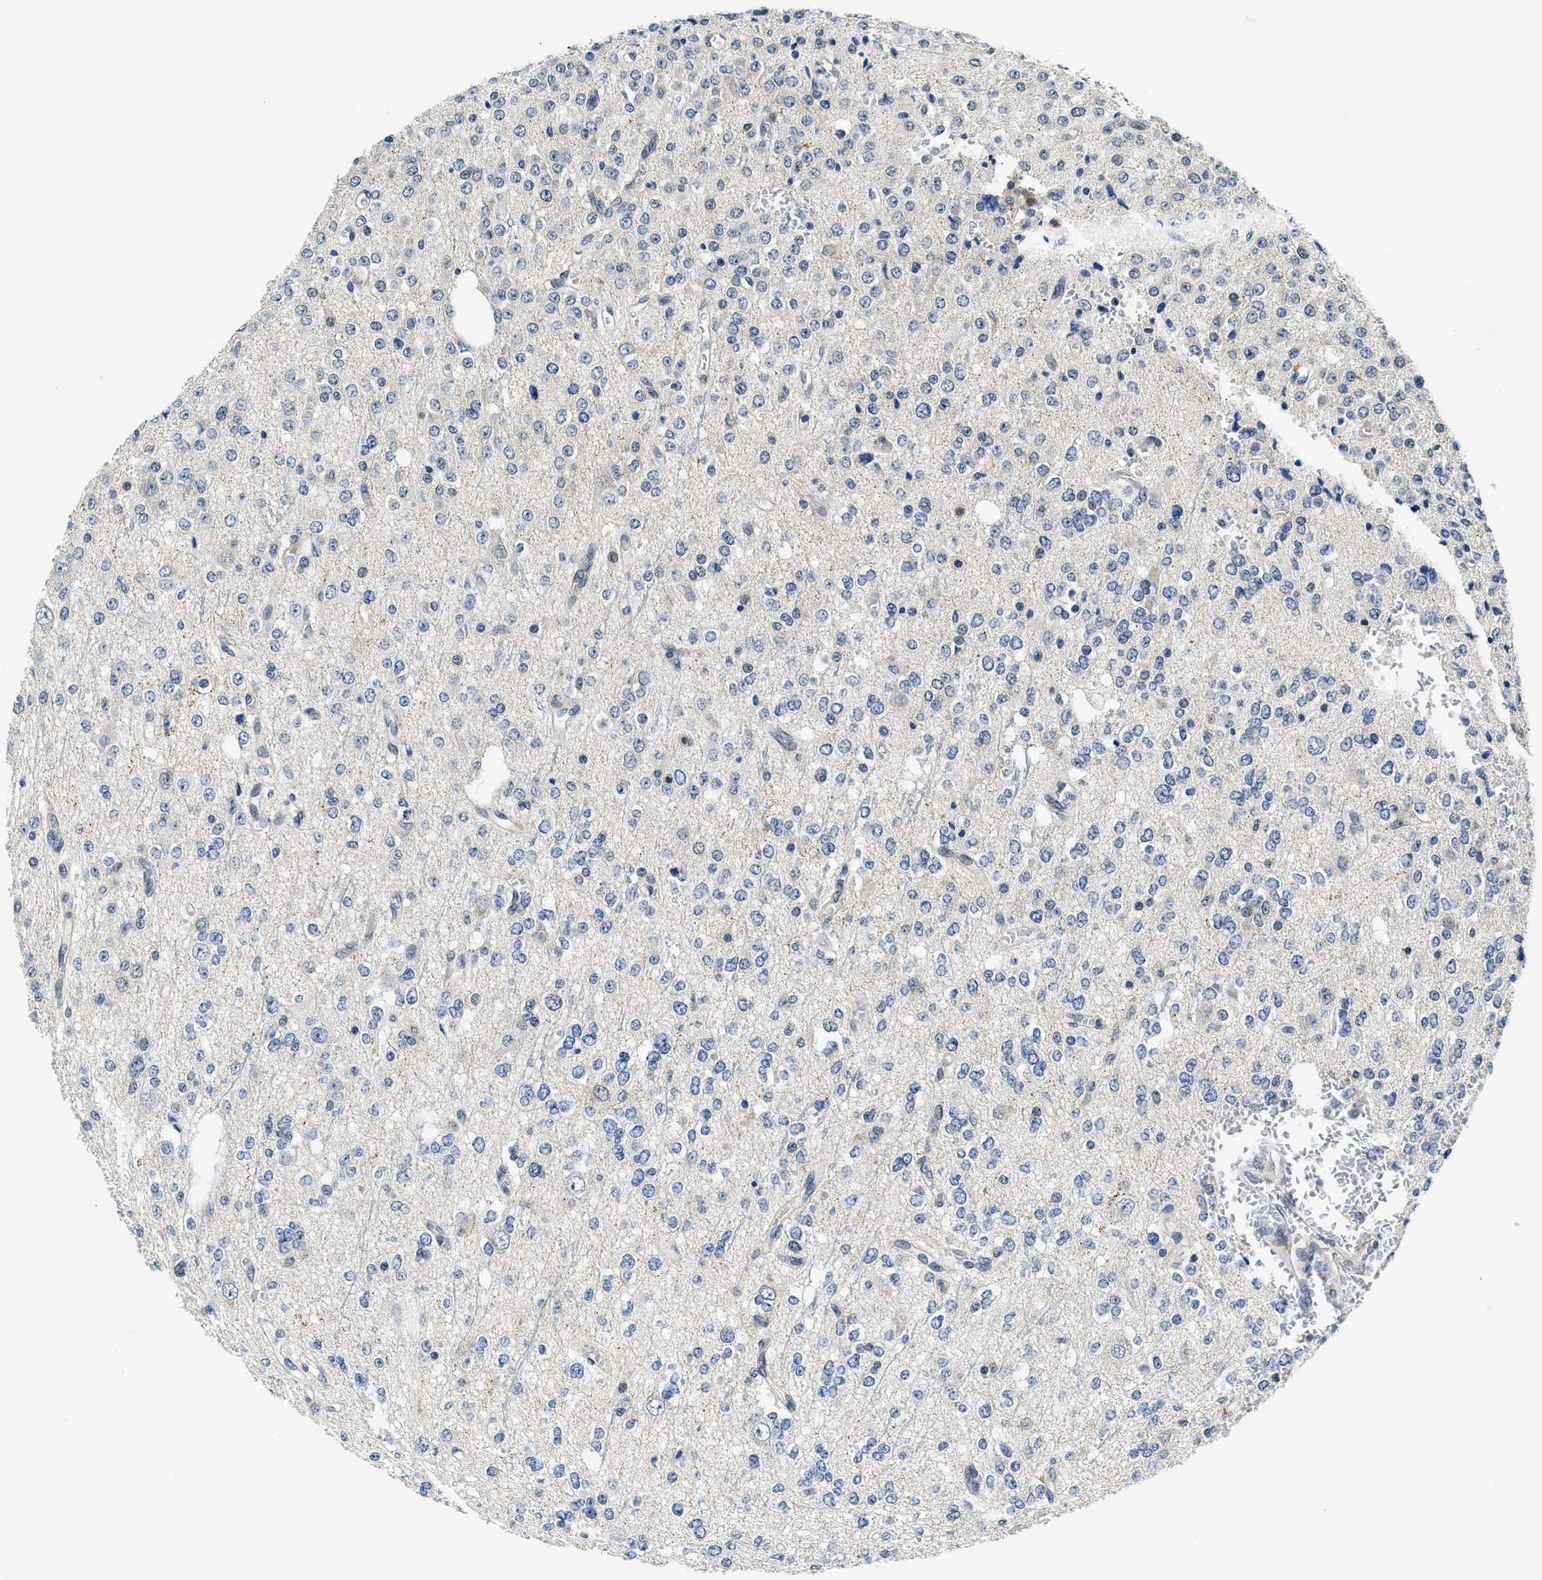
{"staining": {"intensity": "negative", "quantity": "none", "location": "none"}, "tissue": "glioma", "cell_type": "Tumor cells", "image_type": "cancer", "snomed": [{"axis": "morphology", "description": "Glioma, malignant, Low grade"}, {"axis": "topography", "description": "Brain"}], "caption": "Immunohistochemical staining of glioma displays no significant positivity in tumor cells. (DAB (3,3'-diaminobenzidine) immunohistochemistry with hematoxylin counter stain).", "gene": "SMAD4", "patient": {"sex": "male", "age": 38}}